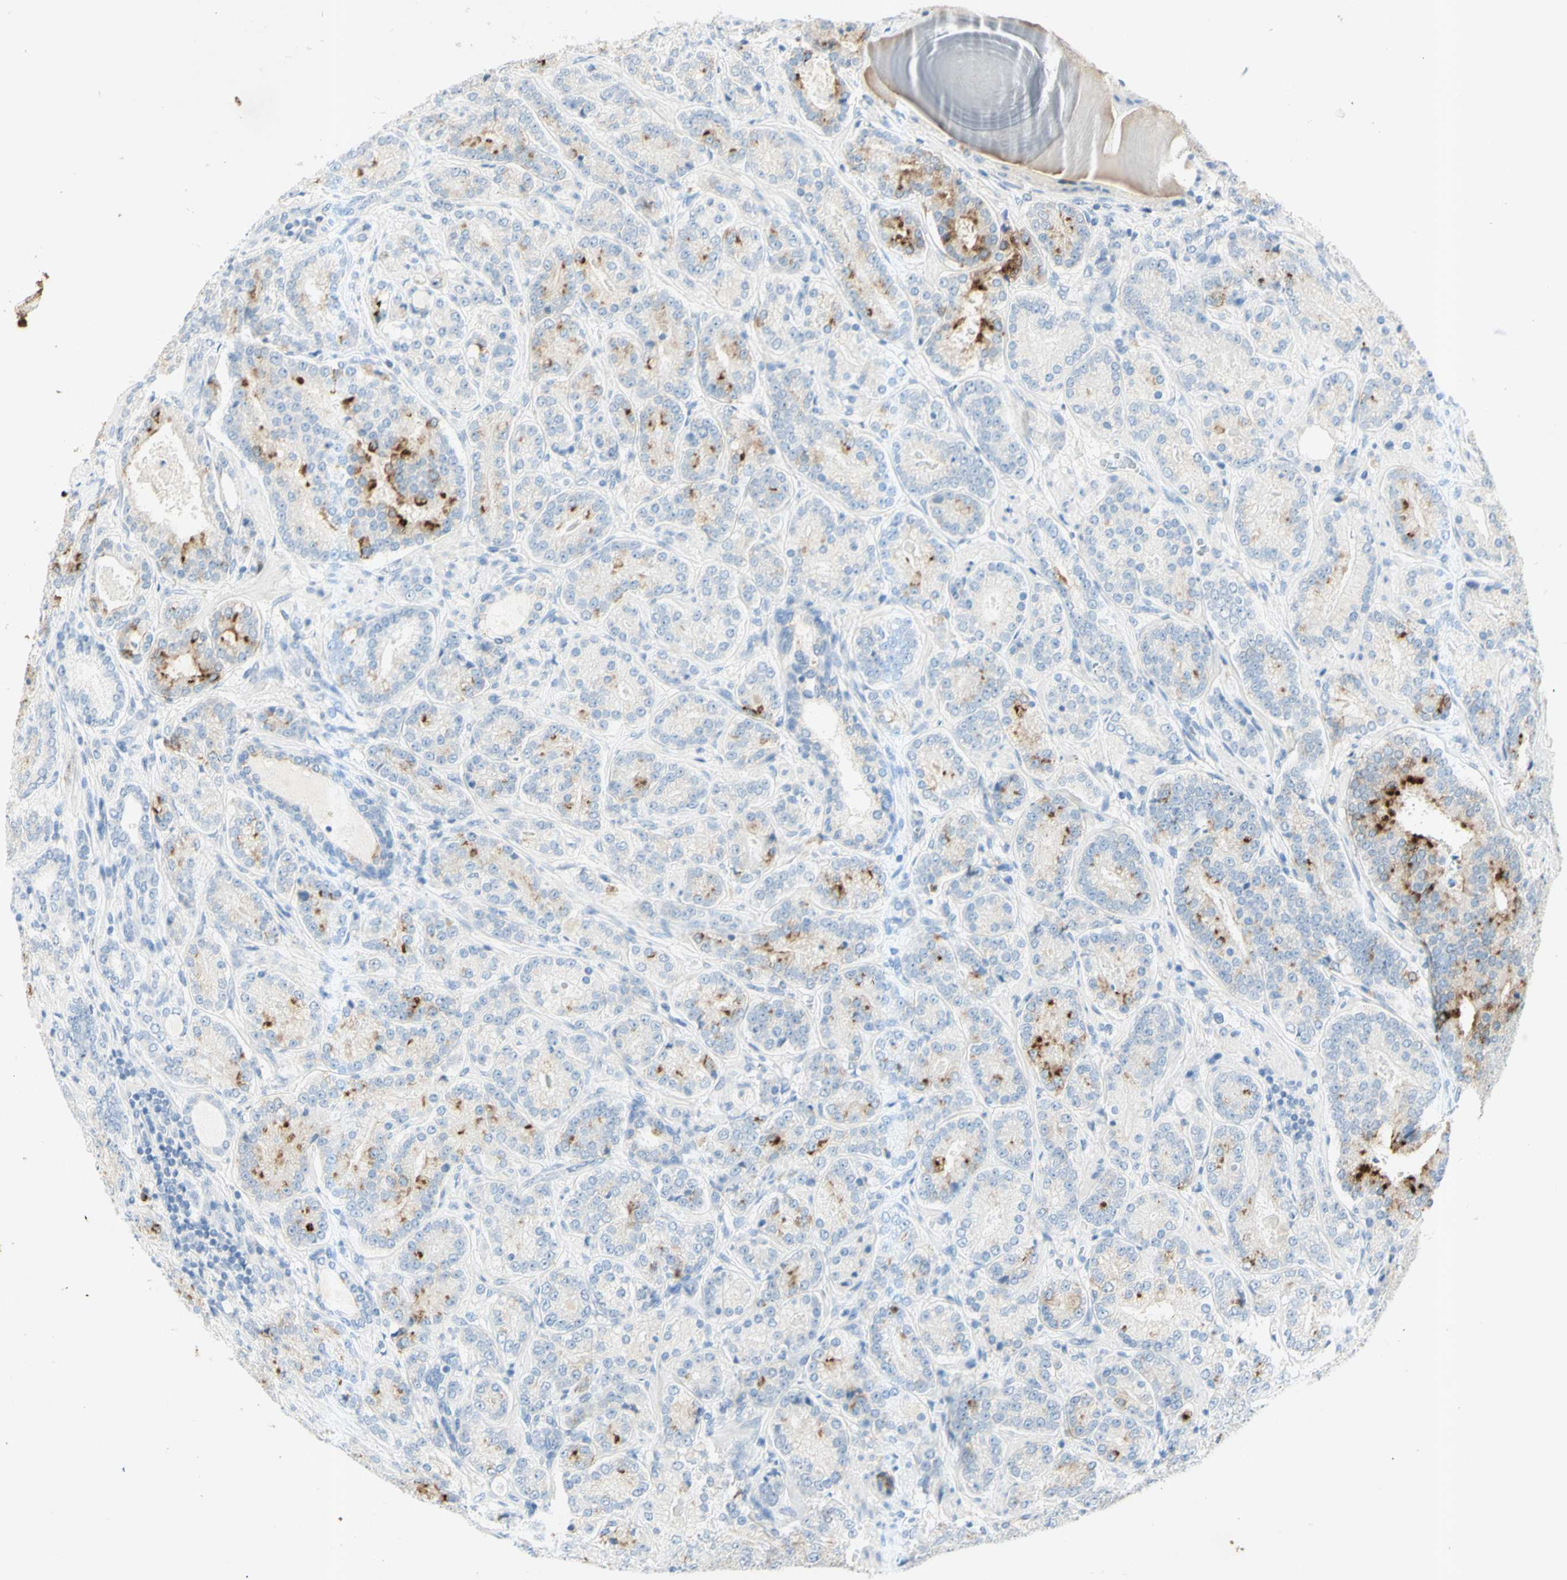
{"staining": {"intensity": "moderate", "quantity": "25%-75%", "location": "cytoplasmic/membranous"}, "tissue": "prostate cancer", "cell_type": "Tumor cells", "image_type": "cancer", "snomed": [{"axis": "morphology", "description": "Adenocarcinoma, High grade"}, {"axis": "topography", "description": "Prostate"}], "caption": "Prostate cancer (high-grade adenocarcinoma) stained with immunohistochemistry (IHC) exhibits moderate cytoplasmic/membranous staining in approximately 25%-75% of tumor cells.", "gene": "GDF15", "patient": {"sex": "male", "age": 61}}